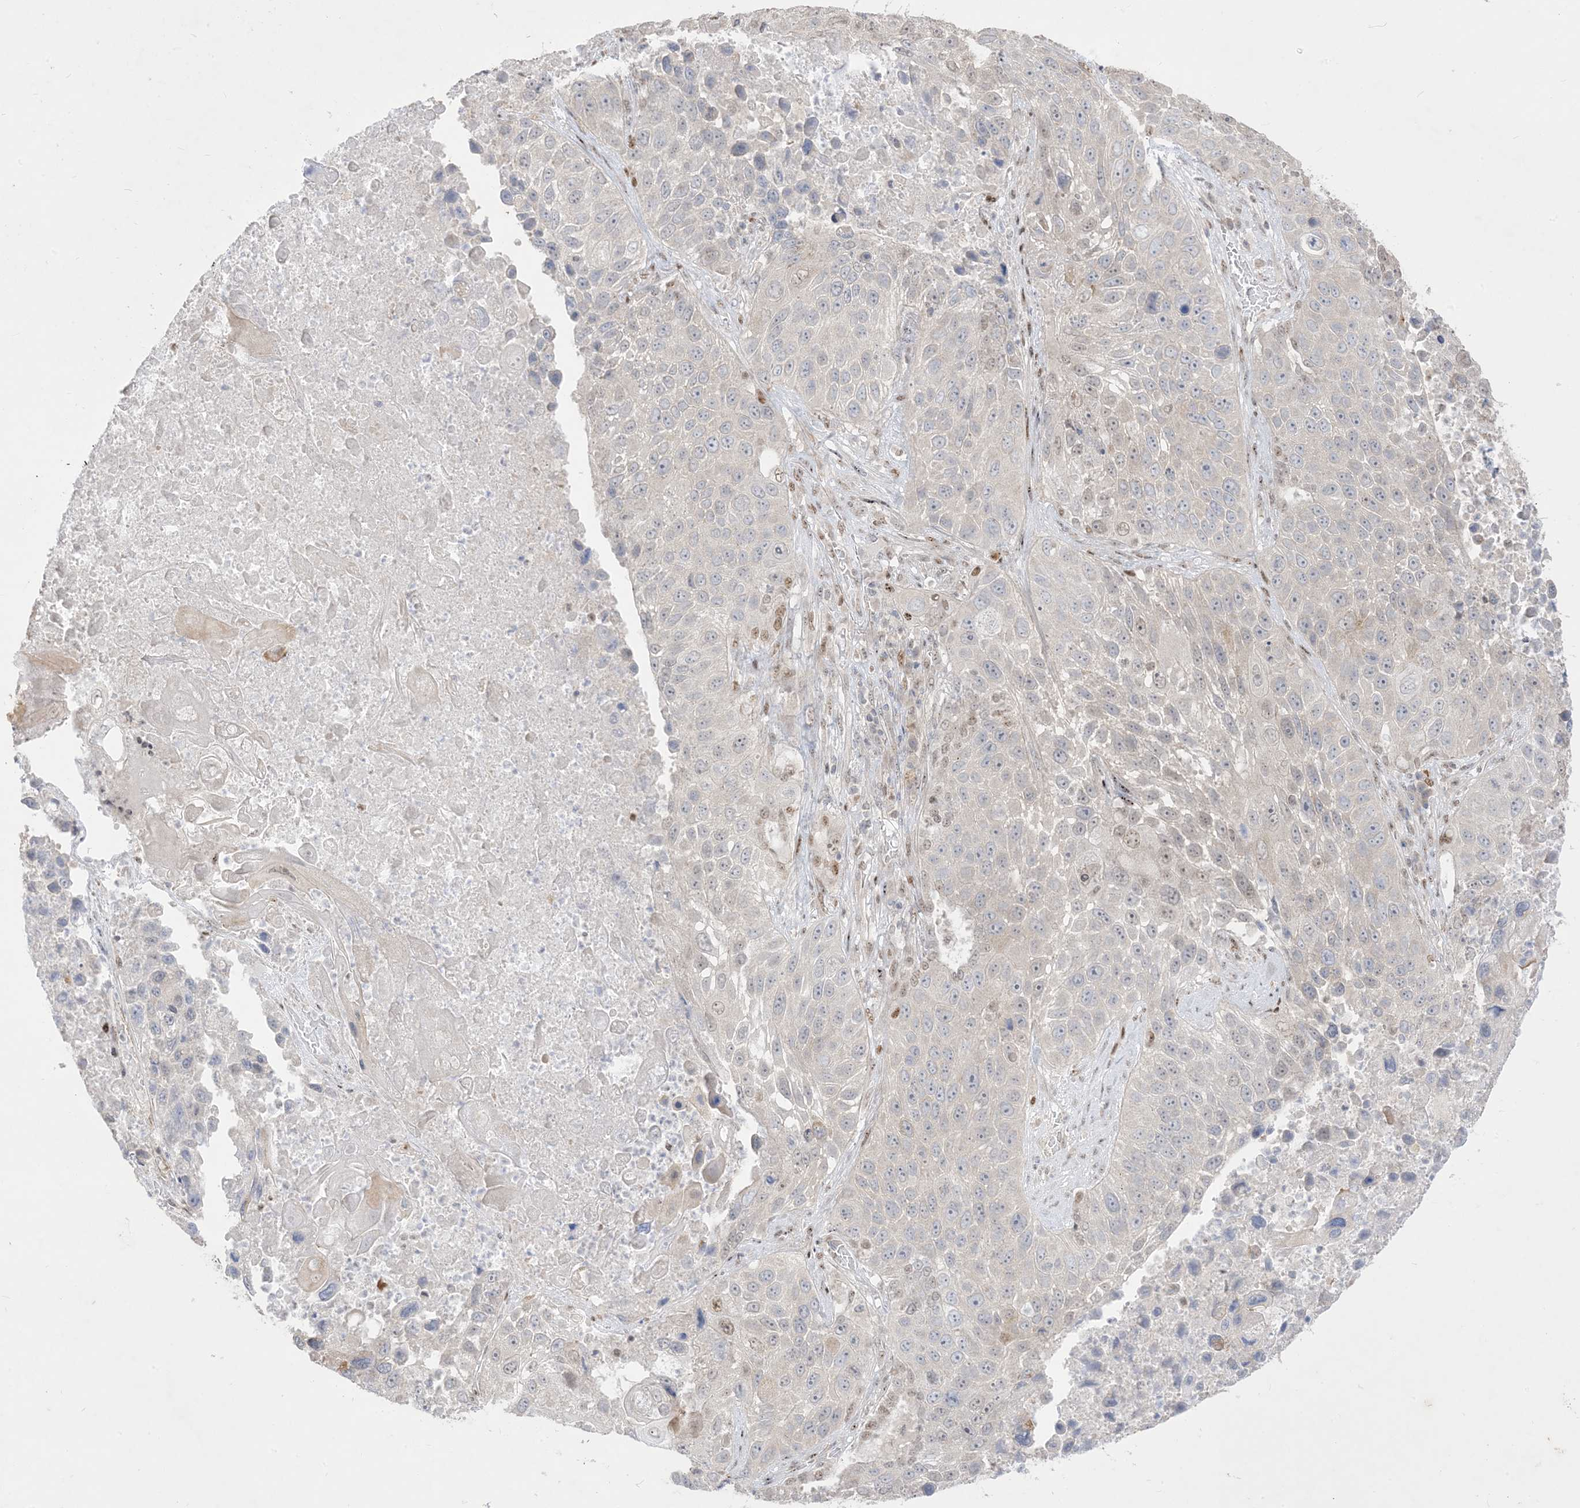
{"staining": {"intensity": "weak", "quantity": "<25%", "location": "nuclear"}, "tissue": "lung cancer", "cell_type": "Tumor cells", "image_type": "cancer", "snomed": [{"axis": "morphology", "description": "Squamous cell carcinoma, NOS"}, {"axis": "topography", "description": "Lung"}], "caption": "Tumor cells are negative for protein expression in human lung cancer (squamous cell carcinoma).", "gene": "BHLHE40", "patient": {"sex": "male", "age": 61}}